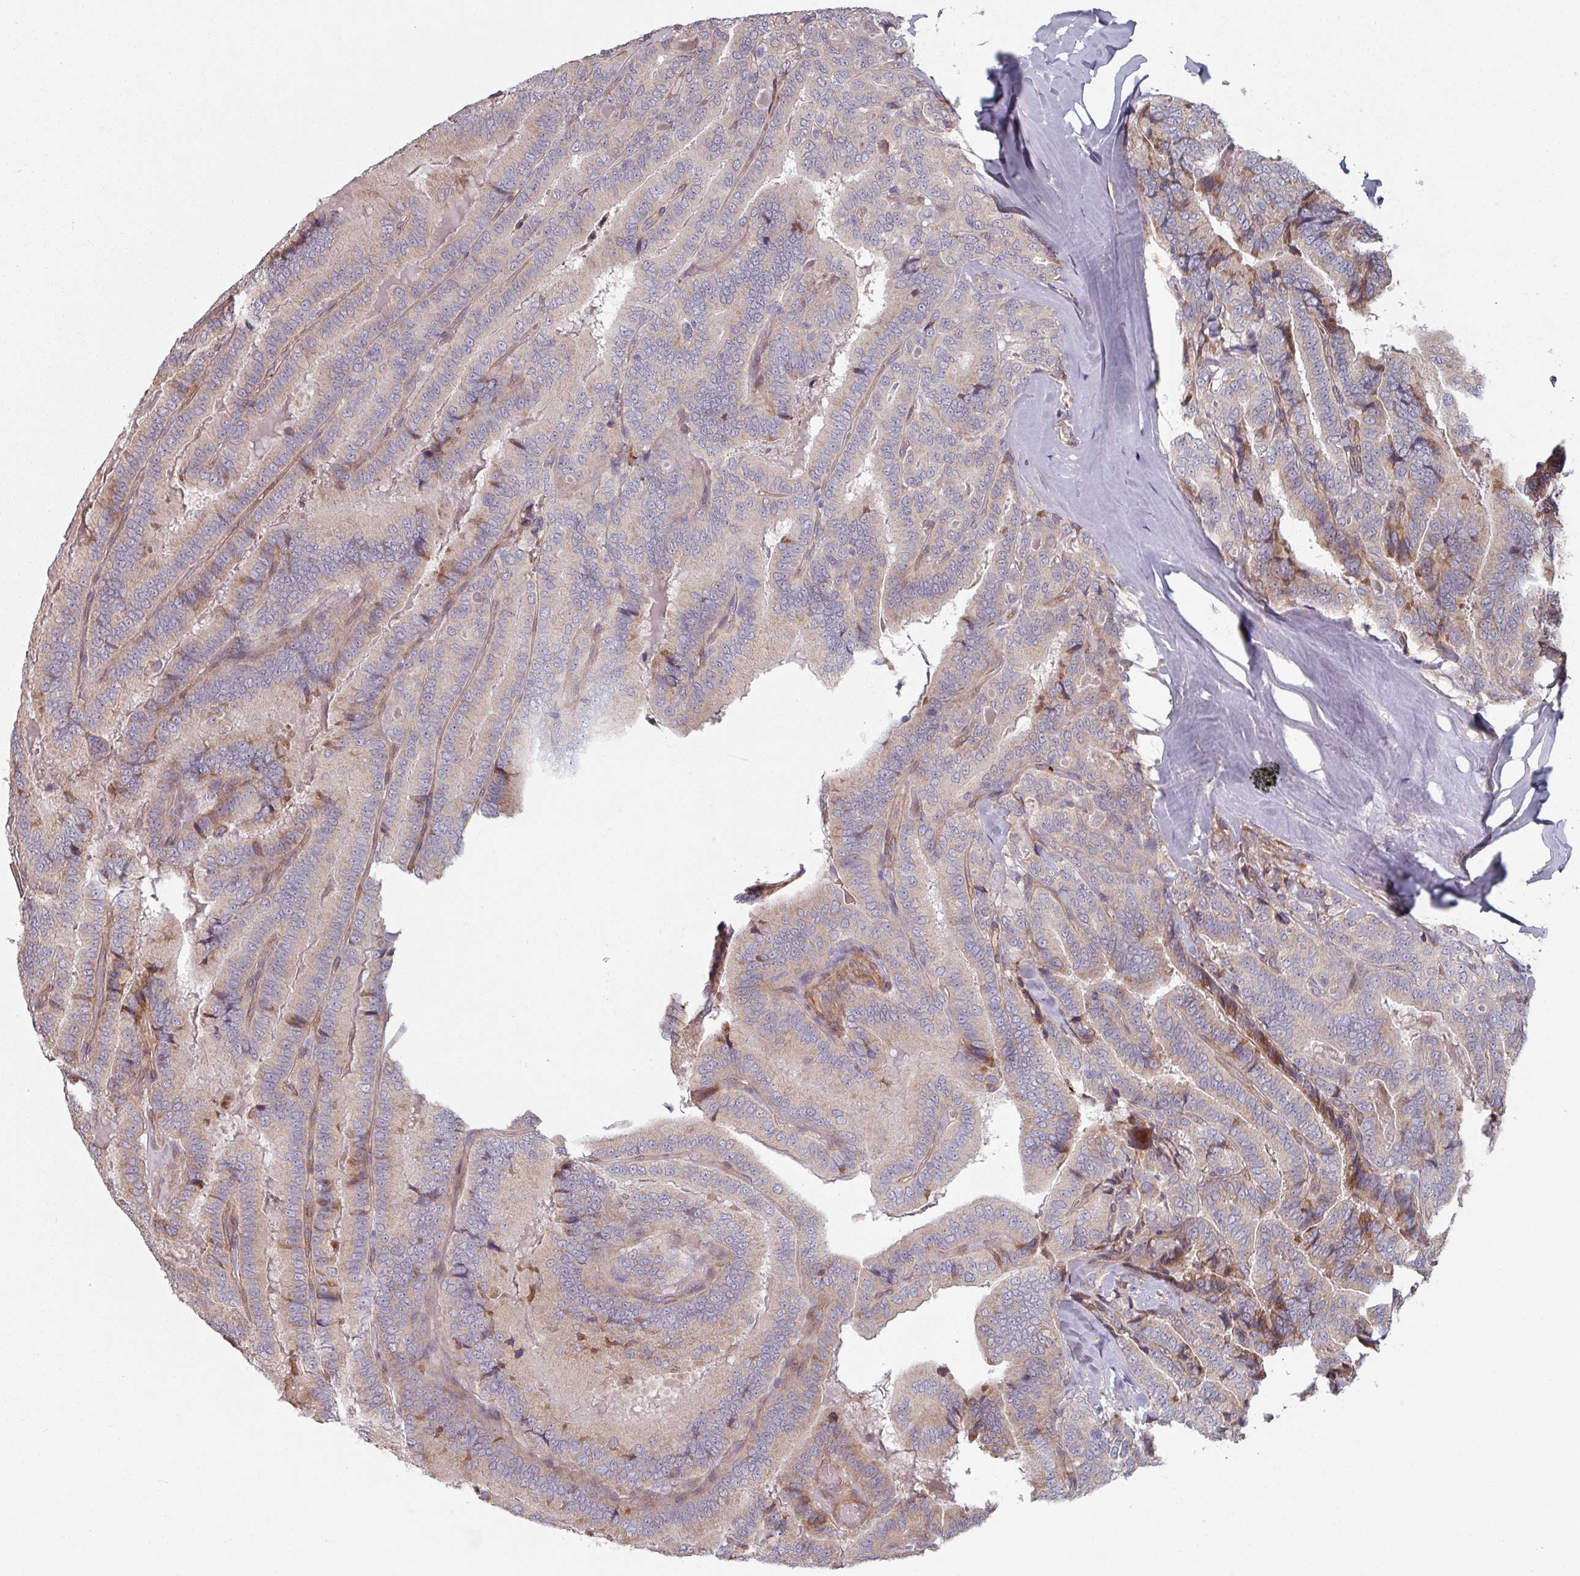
{"staining": {"intensity": "moderate", "quantity": "<25%", "location": "cytoplasmic/membranous"}, "tissue": "thyroid cancer", "cell_type": "Tumor cells", "image_type": "cancer", "snomed": [{"axis": "morphology", "description": "Papillary adenocarcinoma, NOS"}, {"axis": "topography", "description": "Thyroid gland"}], "caption": "High-power microscopy captured an immunohistochemistry image of papillary adenocarcinoma (thyroid), revealing moderate cytoplasmic/membranous staining in approximately <25% of tumor cells.", "gene": "C4BPB", "patient": {"sex": "male", "age": 61}}